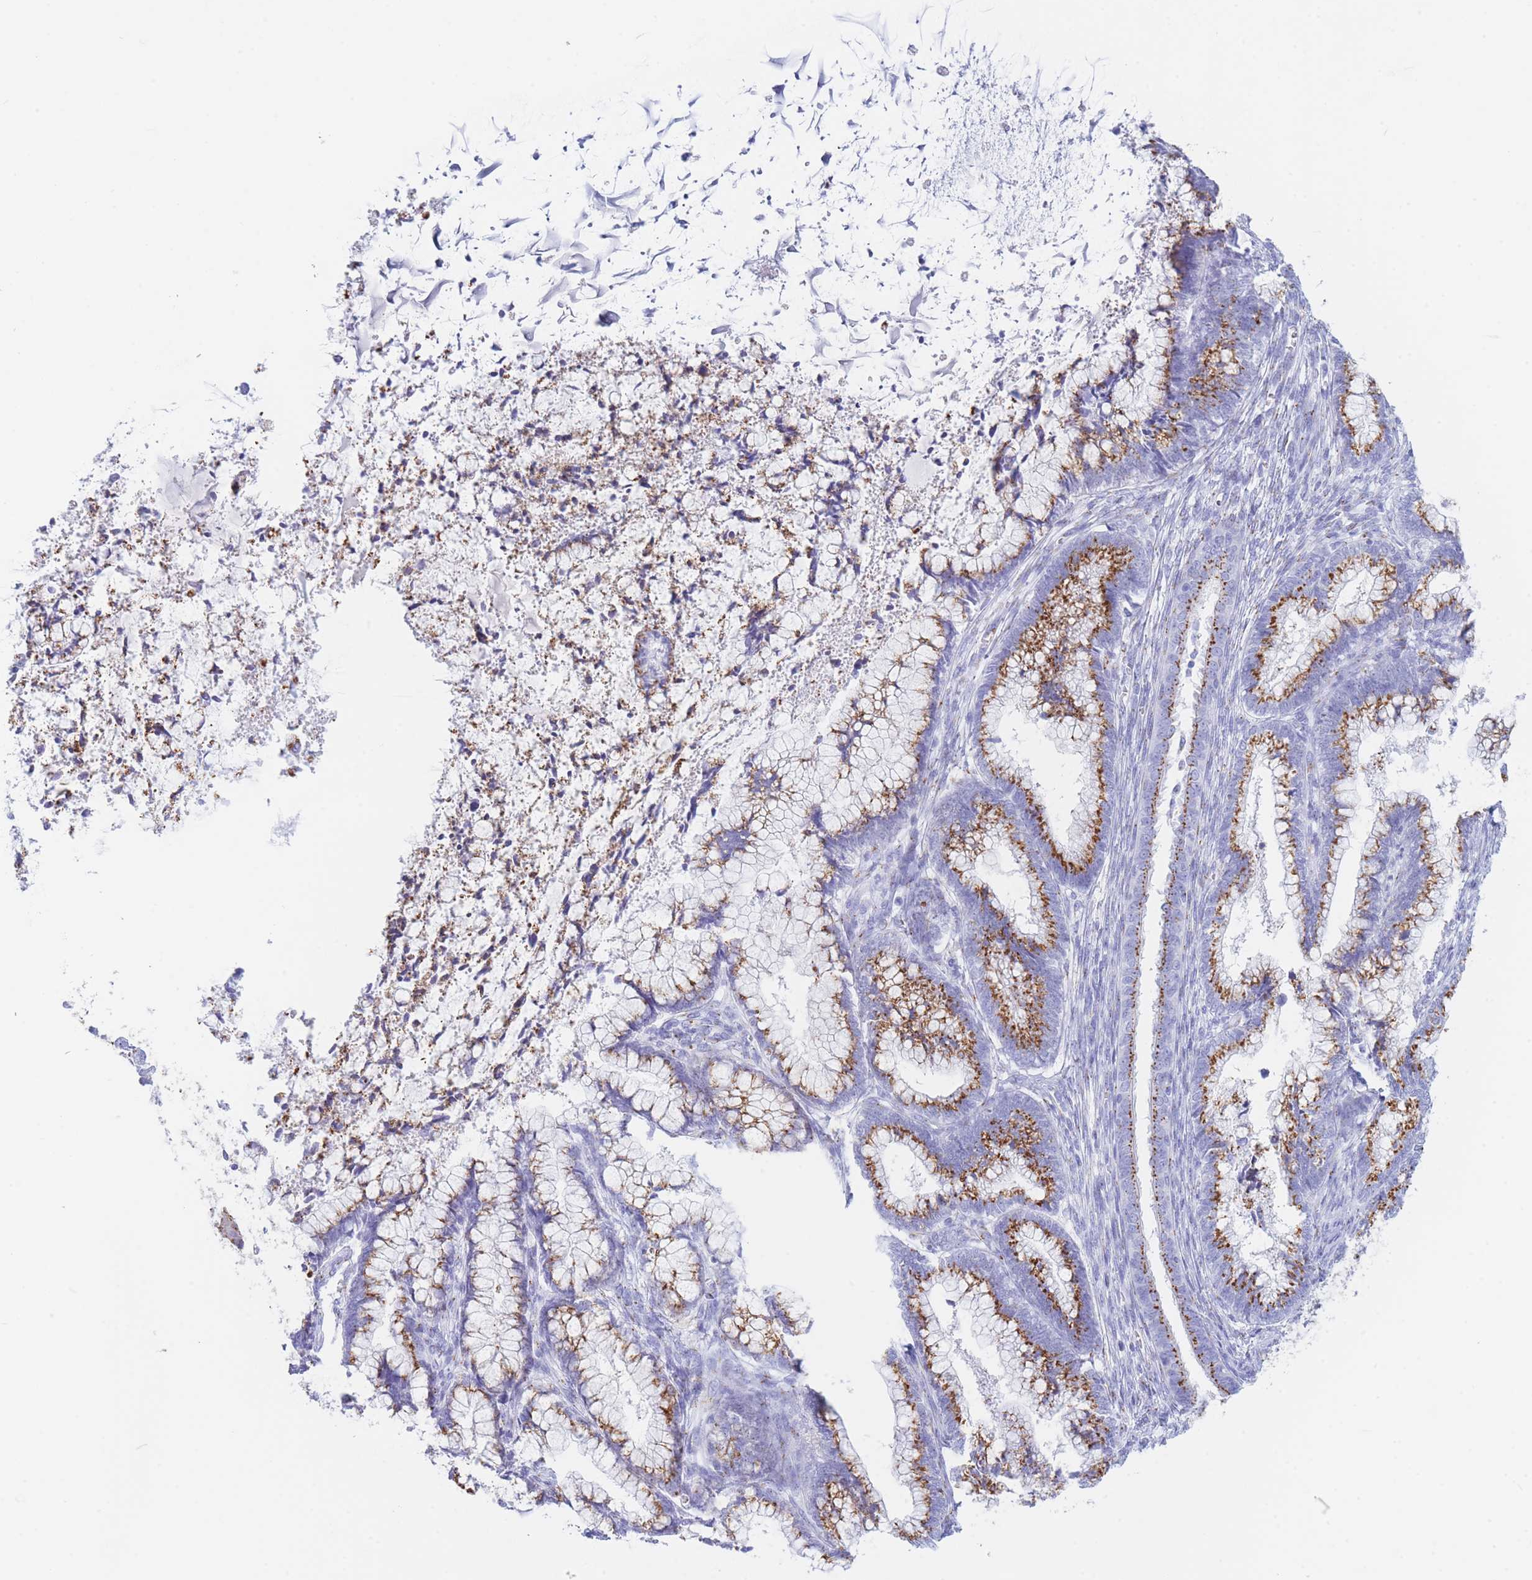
{"staining": {"intensity": "strong", "quantity": ">75%", "location": "cytoplasmic/membranous"}, "tissue": "cervical cancer", "cell_type": "Tumor cells", "image_type": "cancer", "snomed": [{"axis": "morphology", "description": "Adenocarcinoma, NOS"}, {"axis": "topography", "description": "Cervix"}], "caption": "Strong cytoplasmic/membranous positivity for a protein is seen in approximately >75% of tumor cells of cervical cancer using immunohistochemistry.", "gene": "FAM3C", "patient": {"sex": "female", "age": 44}}